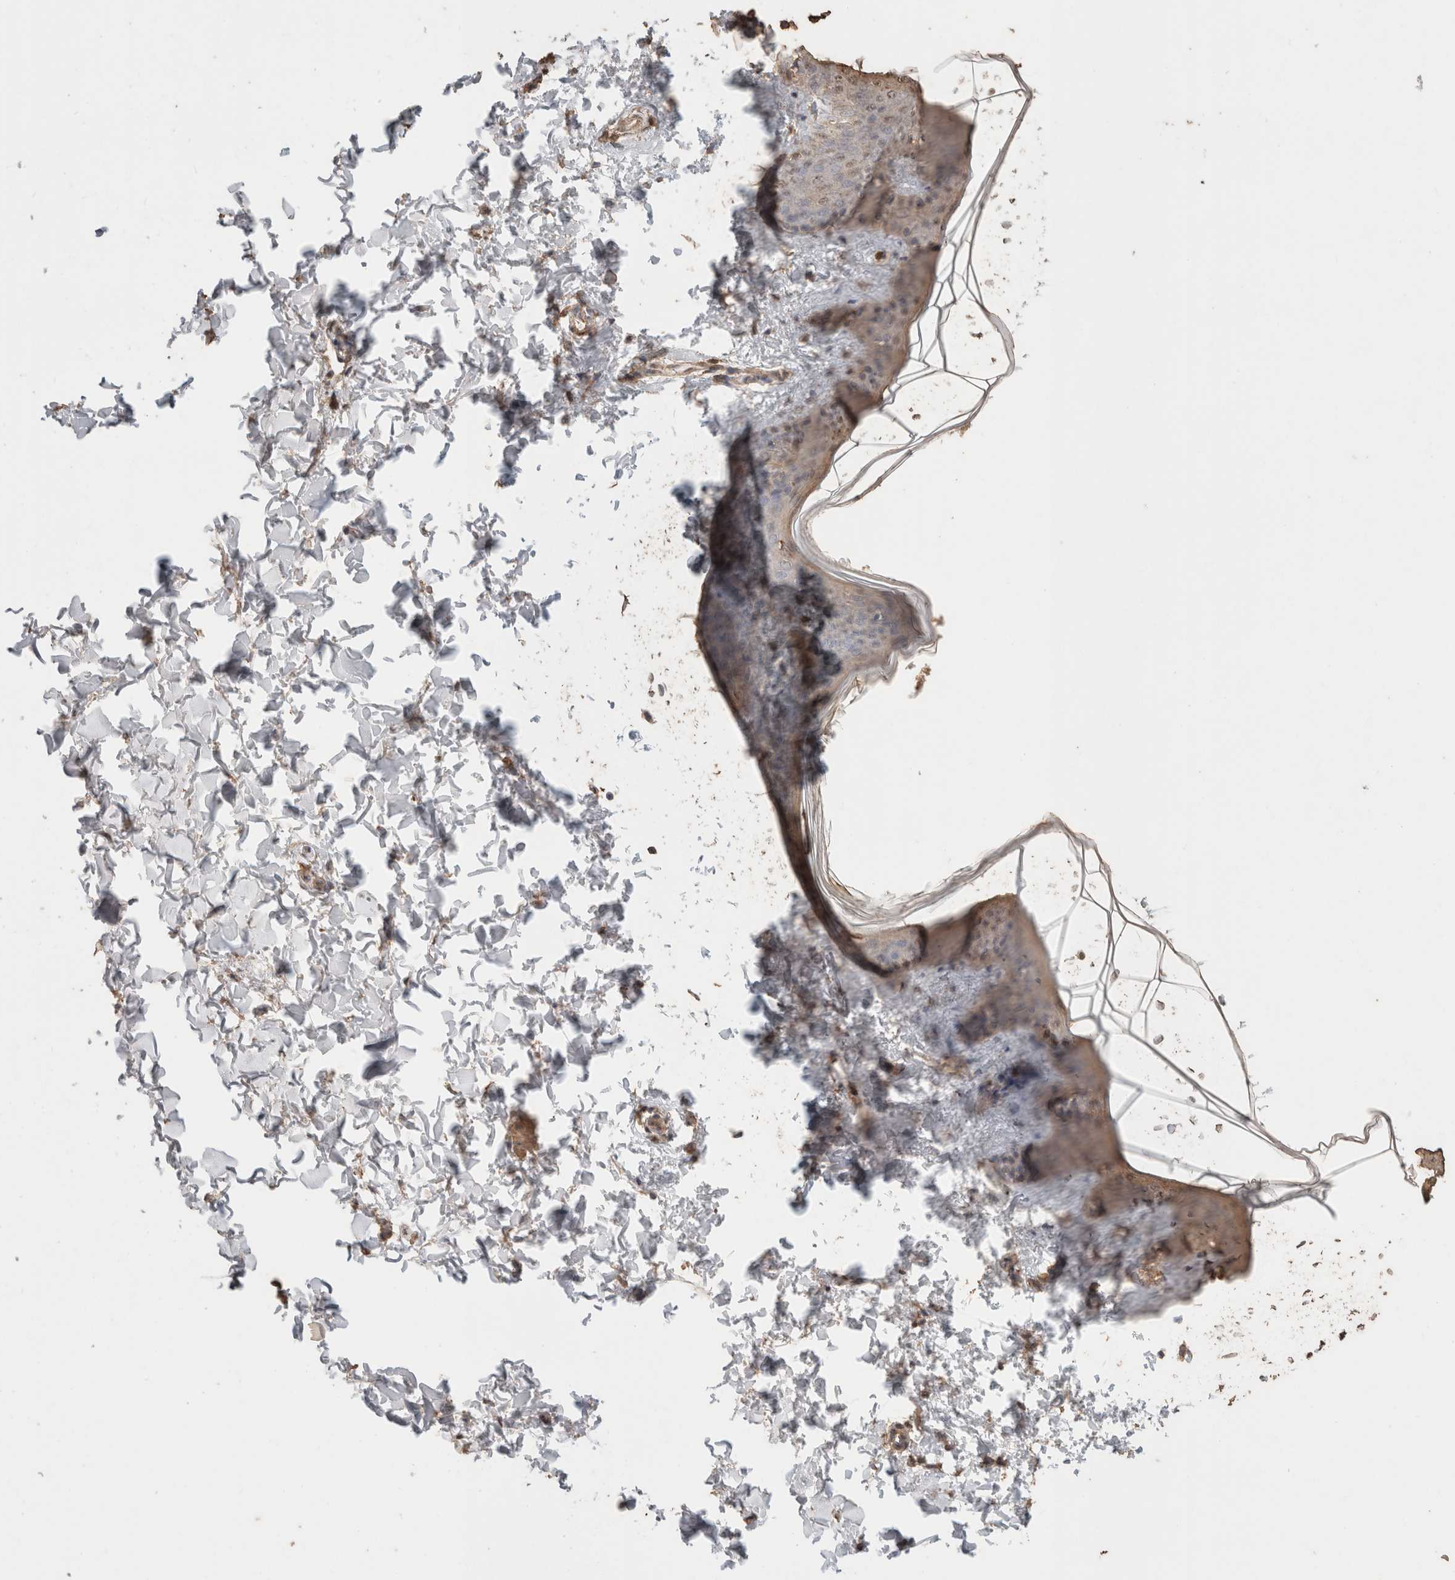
{"staining": {"intensity": "moderate", "quantity": ">75%", "location": "cytoplasmic/membranous"}, "tissue": "skin", "cell_type": "Fibroblasts", "image_type": "normal", "snomed": [{"axis": "morphology", "description": "Normal tissue, NOS"}, {"axis": "topography", "description": "Skin"}], "caption": "High-magnification brightfield microscopy of unremarkable skin stained with DAB (3,3'-diaminobenzidine) (brown) and counterstained with hematoxylin (blue). fibroblasts exhibit moderate cytoplasmic/membranous staining is appreciated in about>75% of cells. The staining was performed using DAB, with brown indicating positive protein expression. Nuclei are stained blue with hematoxylin.", "gene": "CX3CL1", "patient": {"sex": "female", "age": 17}}